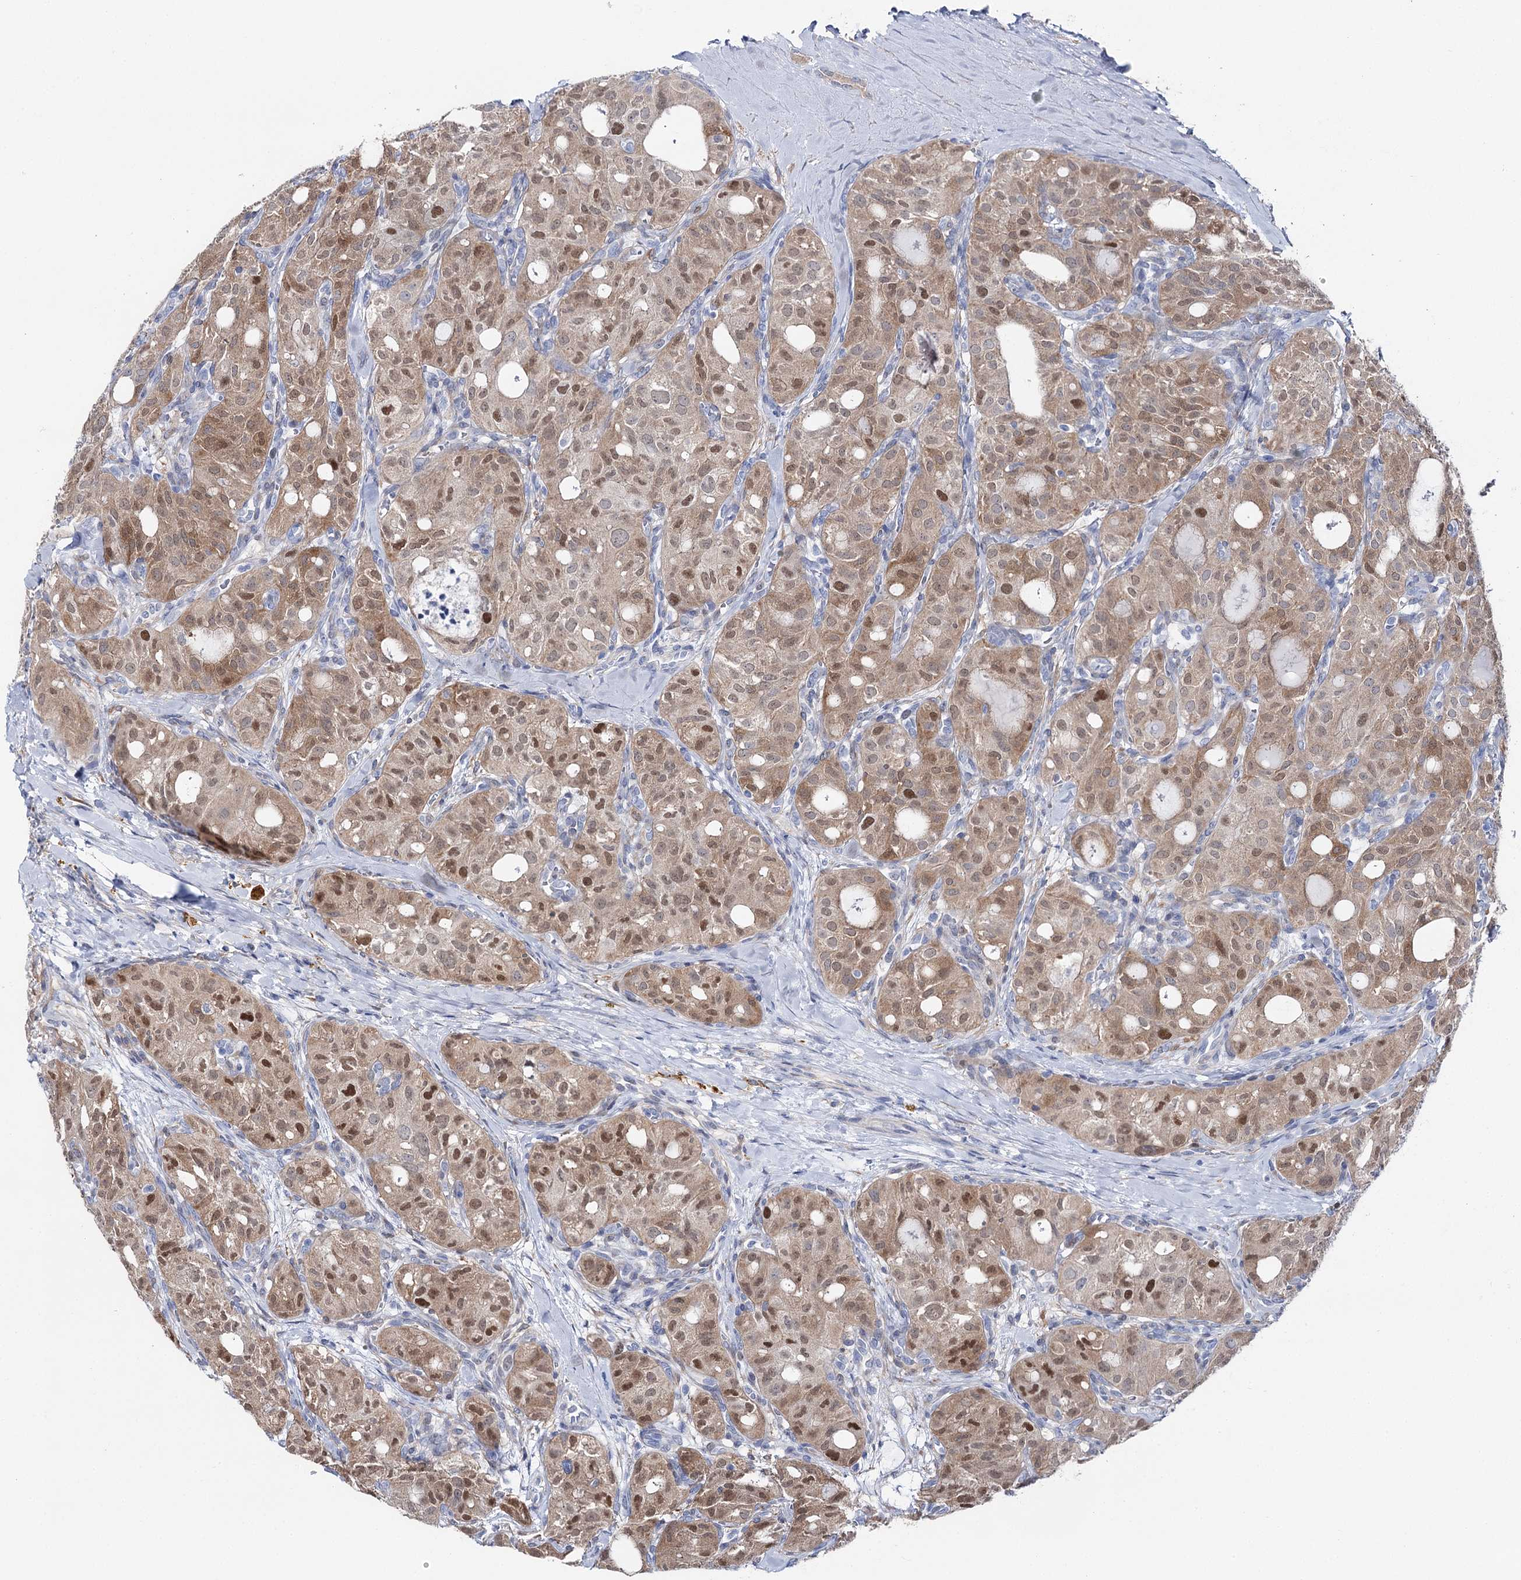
{"staining": {"intensity": "moderate", "quantity": "25%-75%", "location": "cytoplasmic/membranous,nuclear"}, "tissue": "thyroid cancer", "cell_type": "Tumor cells", "image_type": "cancer", "snomed": [{"axis": "morphology", "description": "Follicular adenoma carcinoma, NOS"}, {"axis": "topography", "description": "Thyroid gland"}], "caption": "Immunohistochemistry (IHC) staining of follicular adenoma carcinoma (thyroid), which displays medium levels of moderate cytoplasmic/membranous and nuclear expression in approximately 25%-75% of tumor cells indicating moderate cytoplasmic/membranous and nuclear protein positivity. The staining was performed using DAB (brown) for protein detection and nuclei were counterstained in hematoxylin (blue).", "gene": "UGDH", "patient": {"sex": "male", "age": 75}}